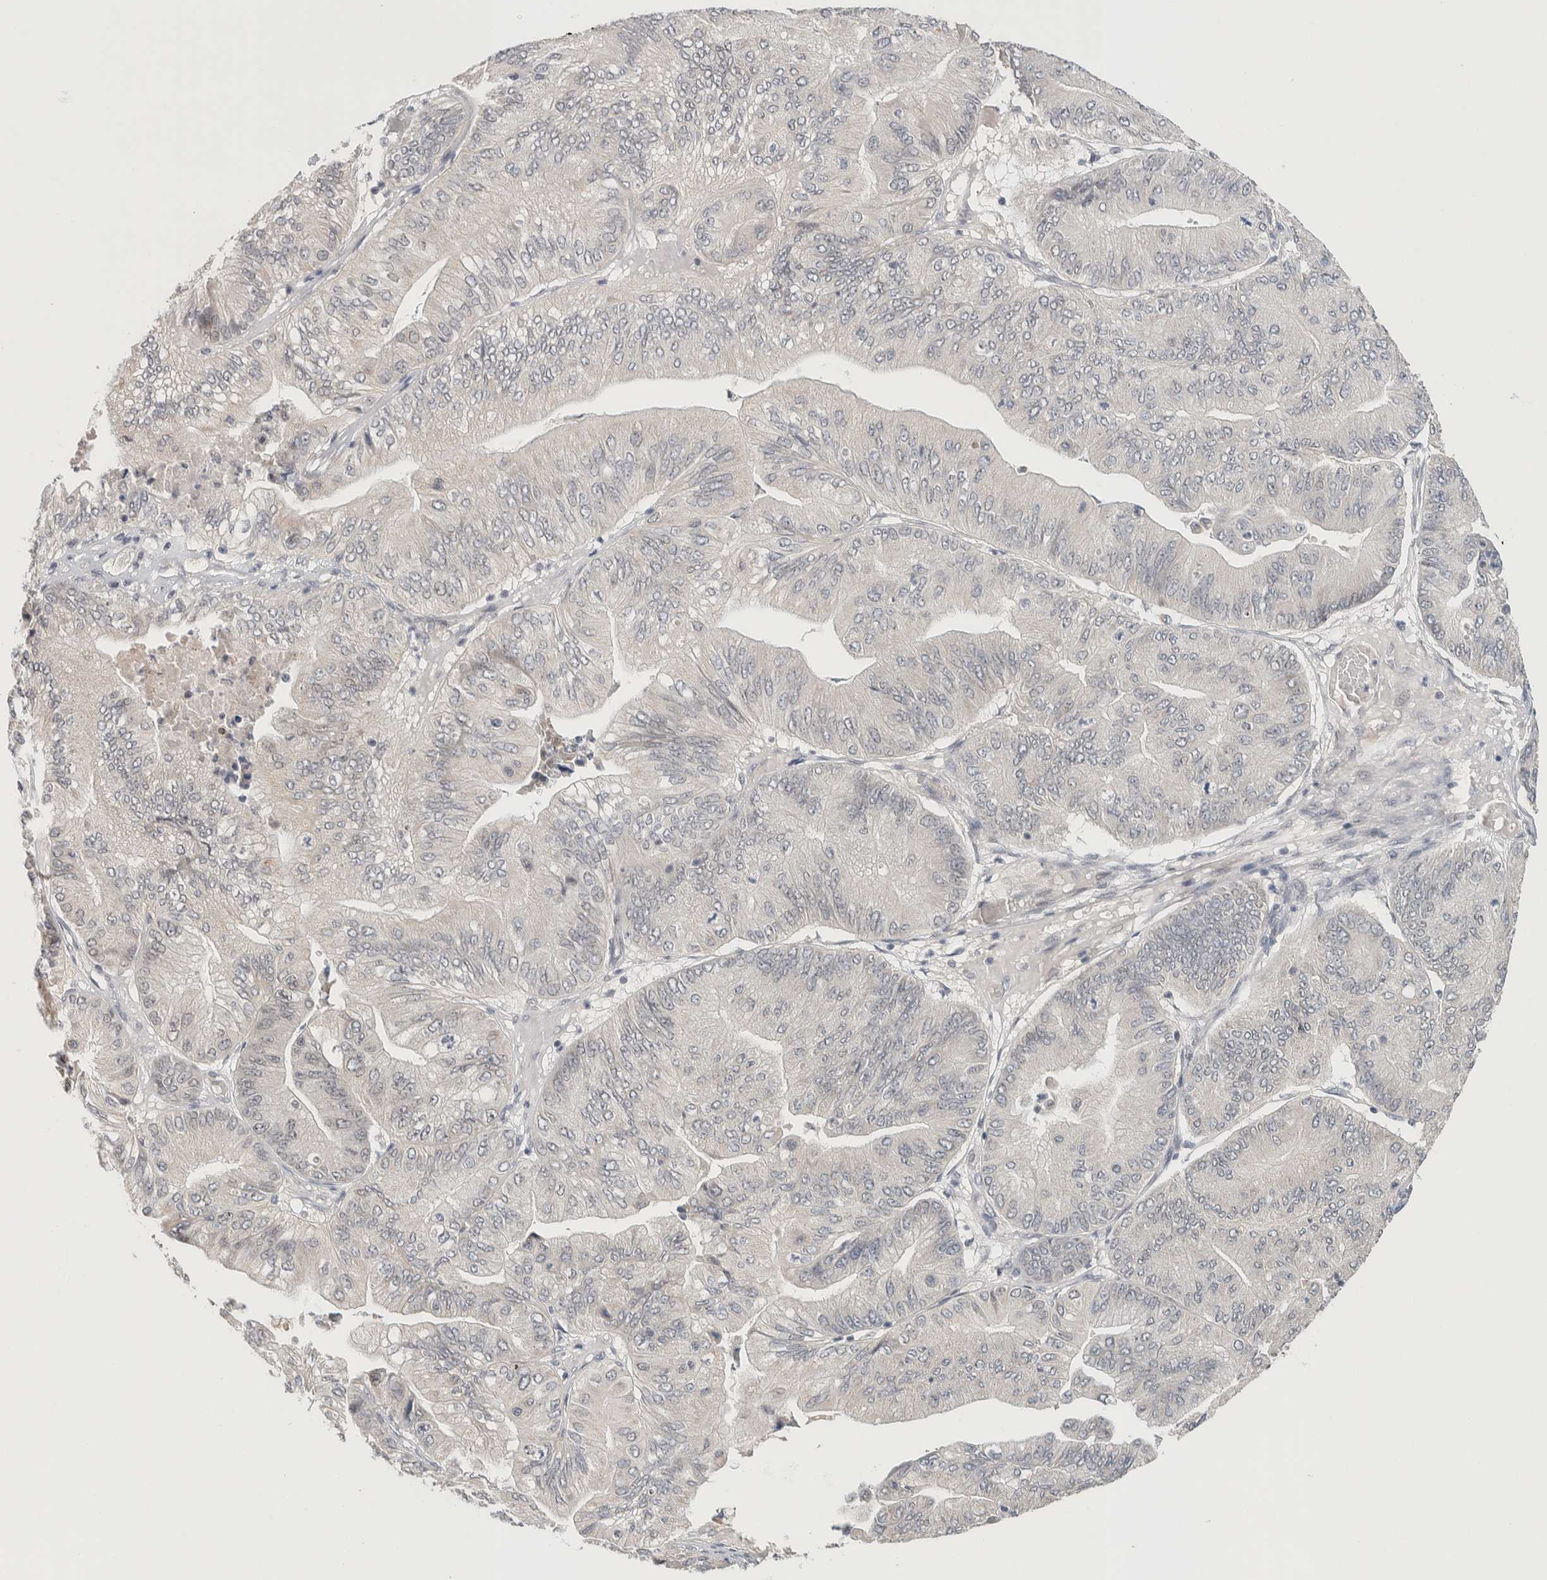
{"staining": {"intensity": "negative", "quantity": "none", "location": "none"}, "tissue": "ovarian cancer", "cell_type": "Tumor cells", "image_type": "cancer", "snomed": [{"axis": "morphology", "description": "Cystadenocarcinoma, mucinous, NOS"}, {"axis": "topography", "description": "Ovary"}], "caption": "This image is of ovarian cancer (mucinous cystadenocarcinoma) stained with IHC to label a protein in brown with the nuclei are counter-stained blue. There is no expression in tumor cells. (Immunohistochemistry, brightfield microscopy, high magnification).", "gene": "CRAT", "patient": {"sex": "female", "age": 61}}